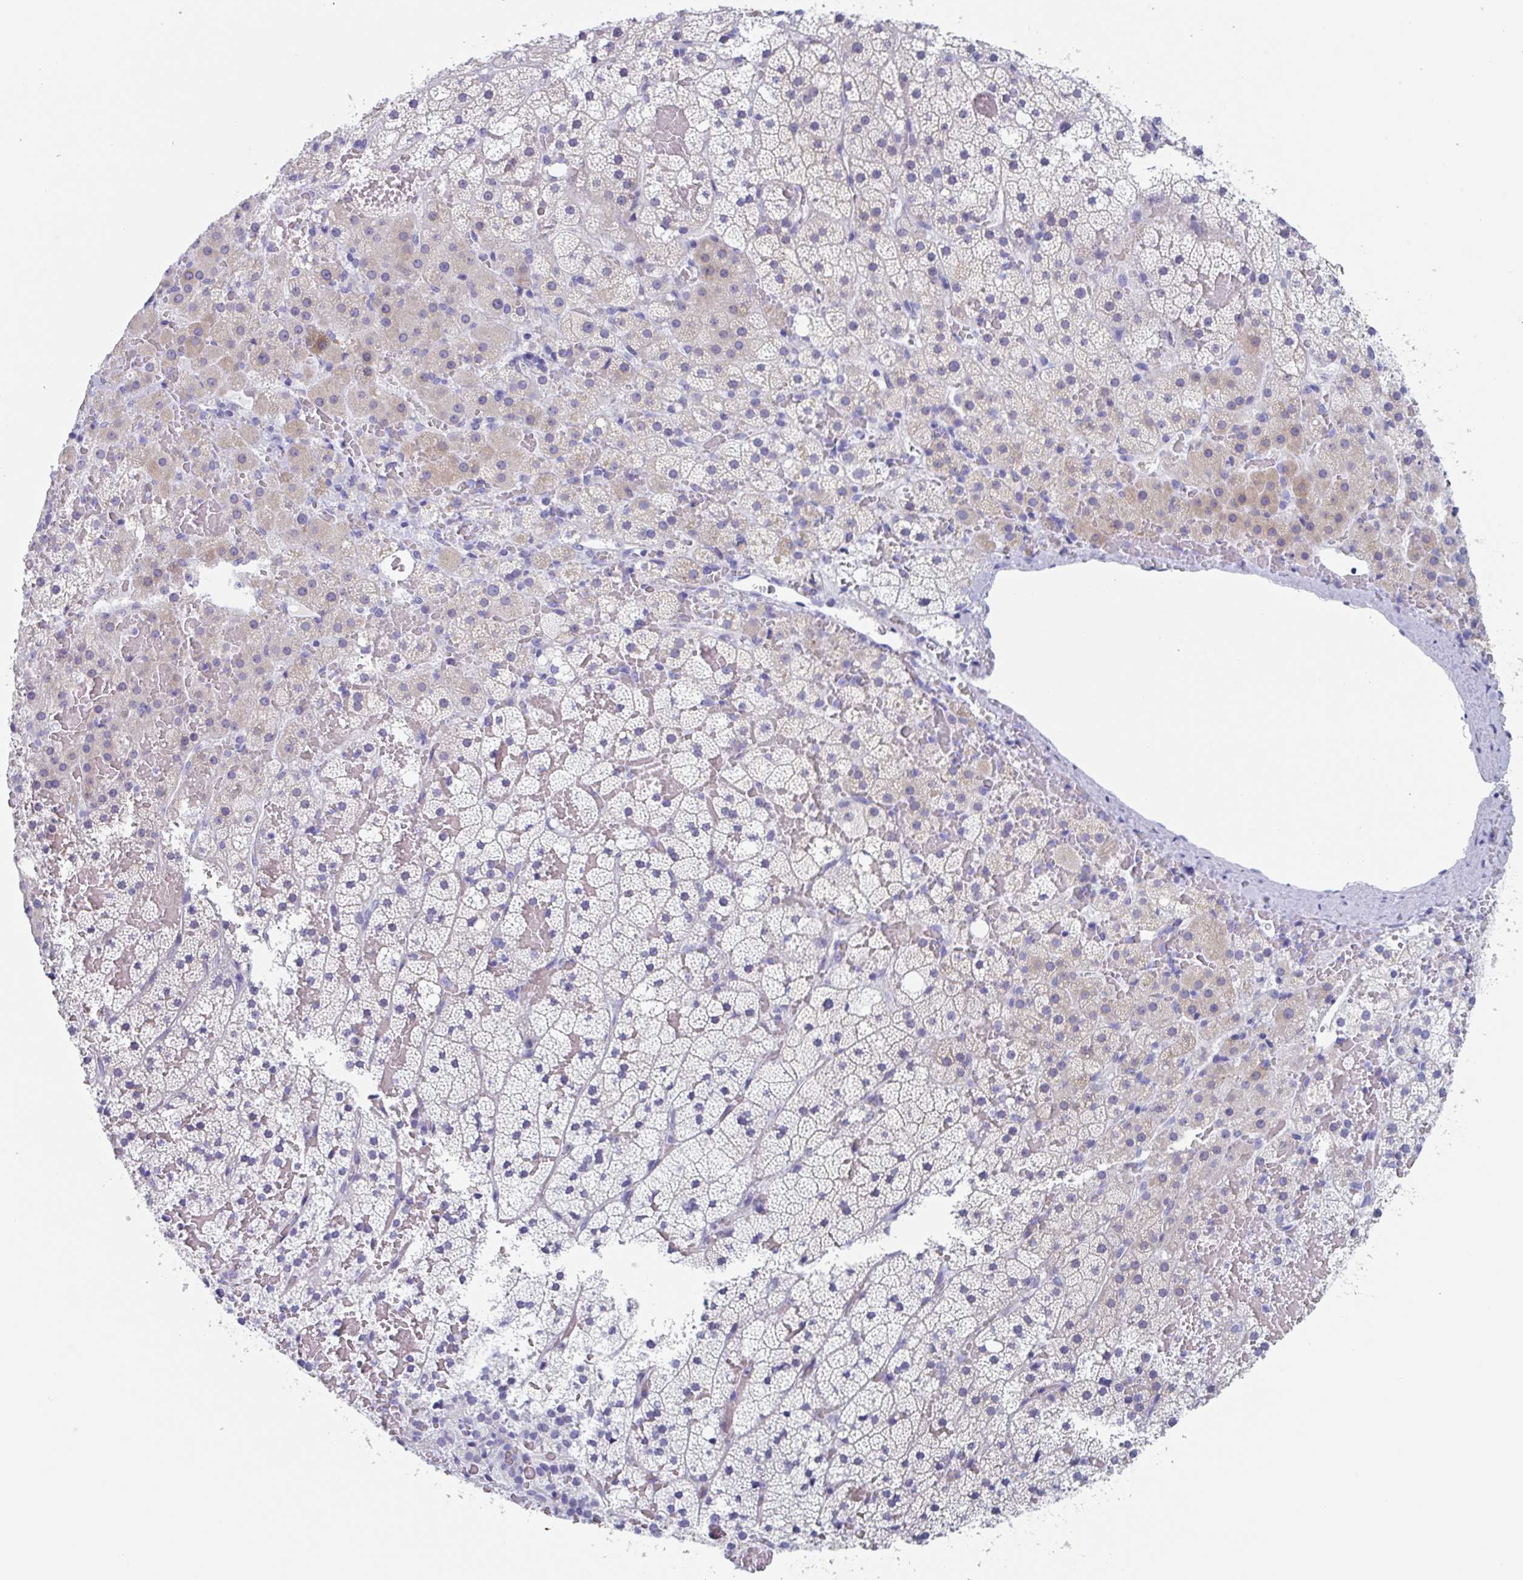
{"staining": {"intensity": "weak", "quantity": "<25%", "location": "cytoplasmic/membranous"}, "tissue": "adrenal gland", "cell_type": "Glandular cells", "image_type": "normal", "snomed": [{"axis": "morphology", "description": "Normal tissue, NOS"}, {"axis": "topography", "description": "Adrenal gland"}], "caption": "Immunohistochemical staining of benign human adrenal gland shows no significant staining in glandular cells. (DAB immunohistochemistry visualized using brightfield microscopy, high magnification).", "gene": "ZPBP", "patient": {"sex": "male", "age": 53}}